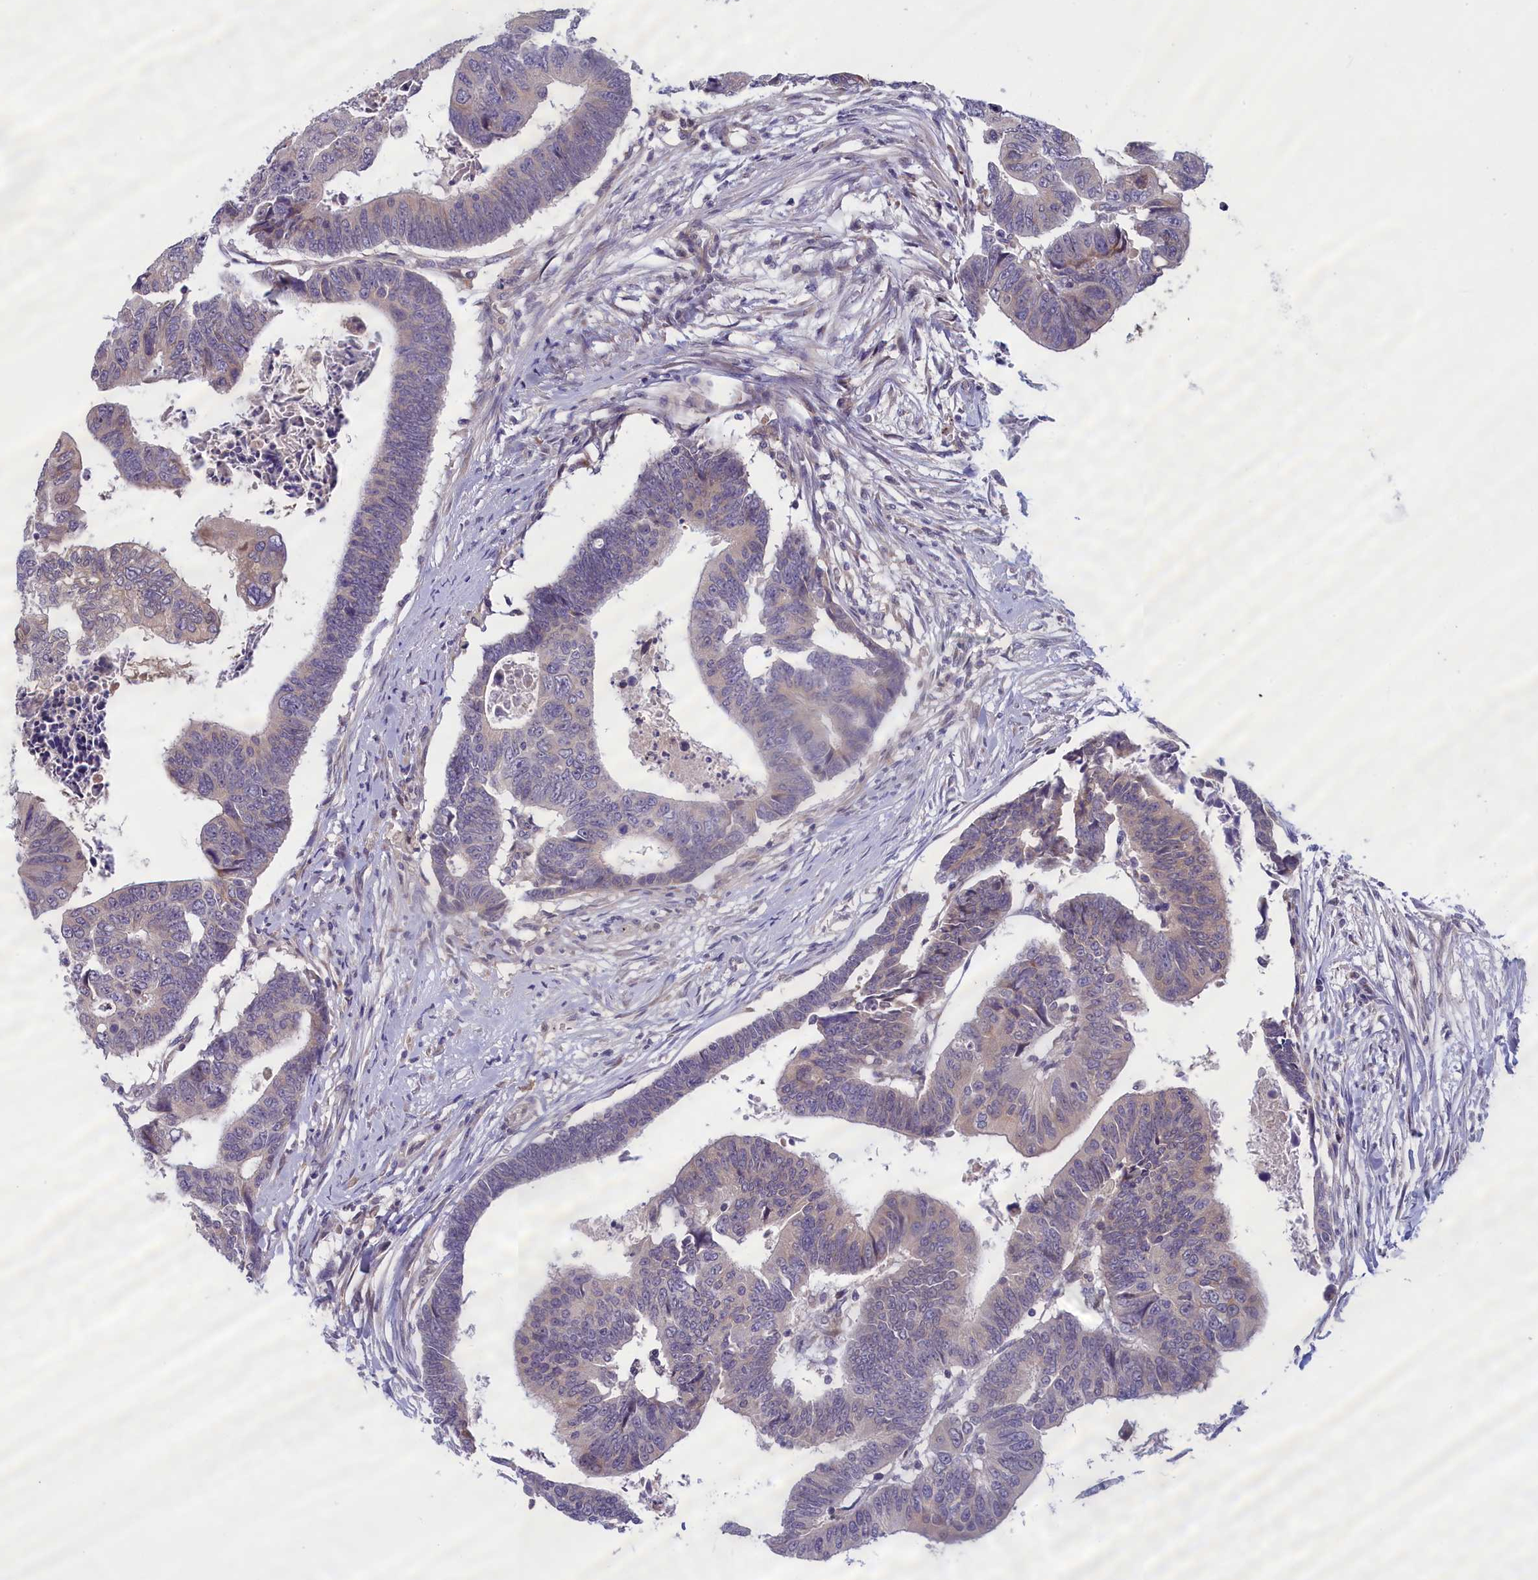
{"staining": {"intensity": "weak", "quantity": "<25%", "location": "cytoplasmic/membranous"}, "tissue": "colorectal cancer", "cell_type": "Tumor cells", "image_type": "cancer", "snomed": [{"axis": "morphology", "description": "Adenocarcinoma, NOS"}, {"axis": "topography", "description": "Rectum"}], "caption": "Image shows no protein expression in tumor cells of colorectal adenocarcinoma tissue. Nuclei are stained in blue.", "gene": "IGFALS", "patient": {"sex": "female", "age": 65}}